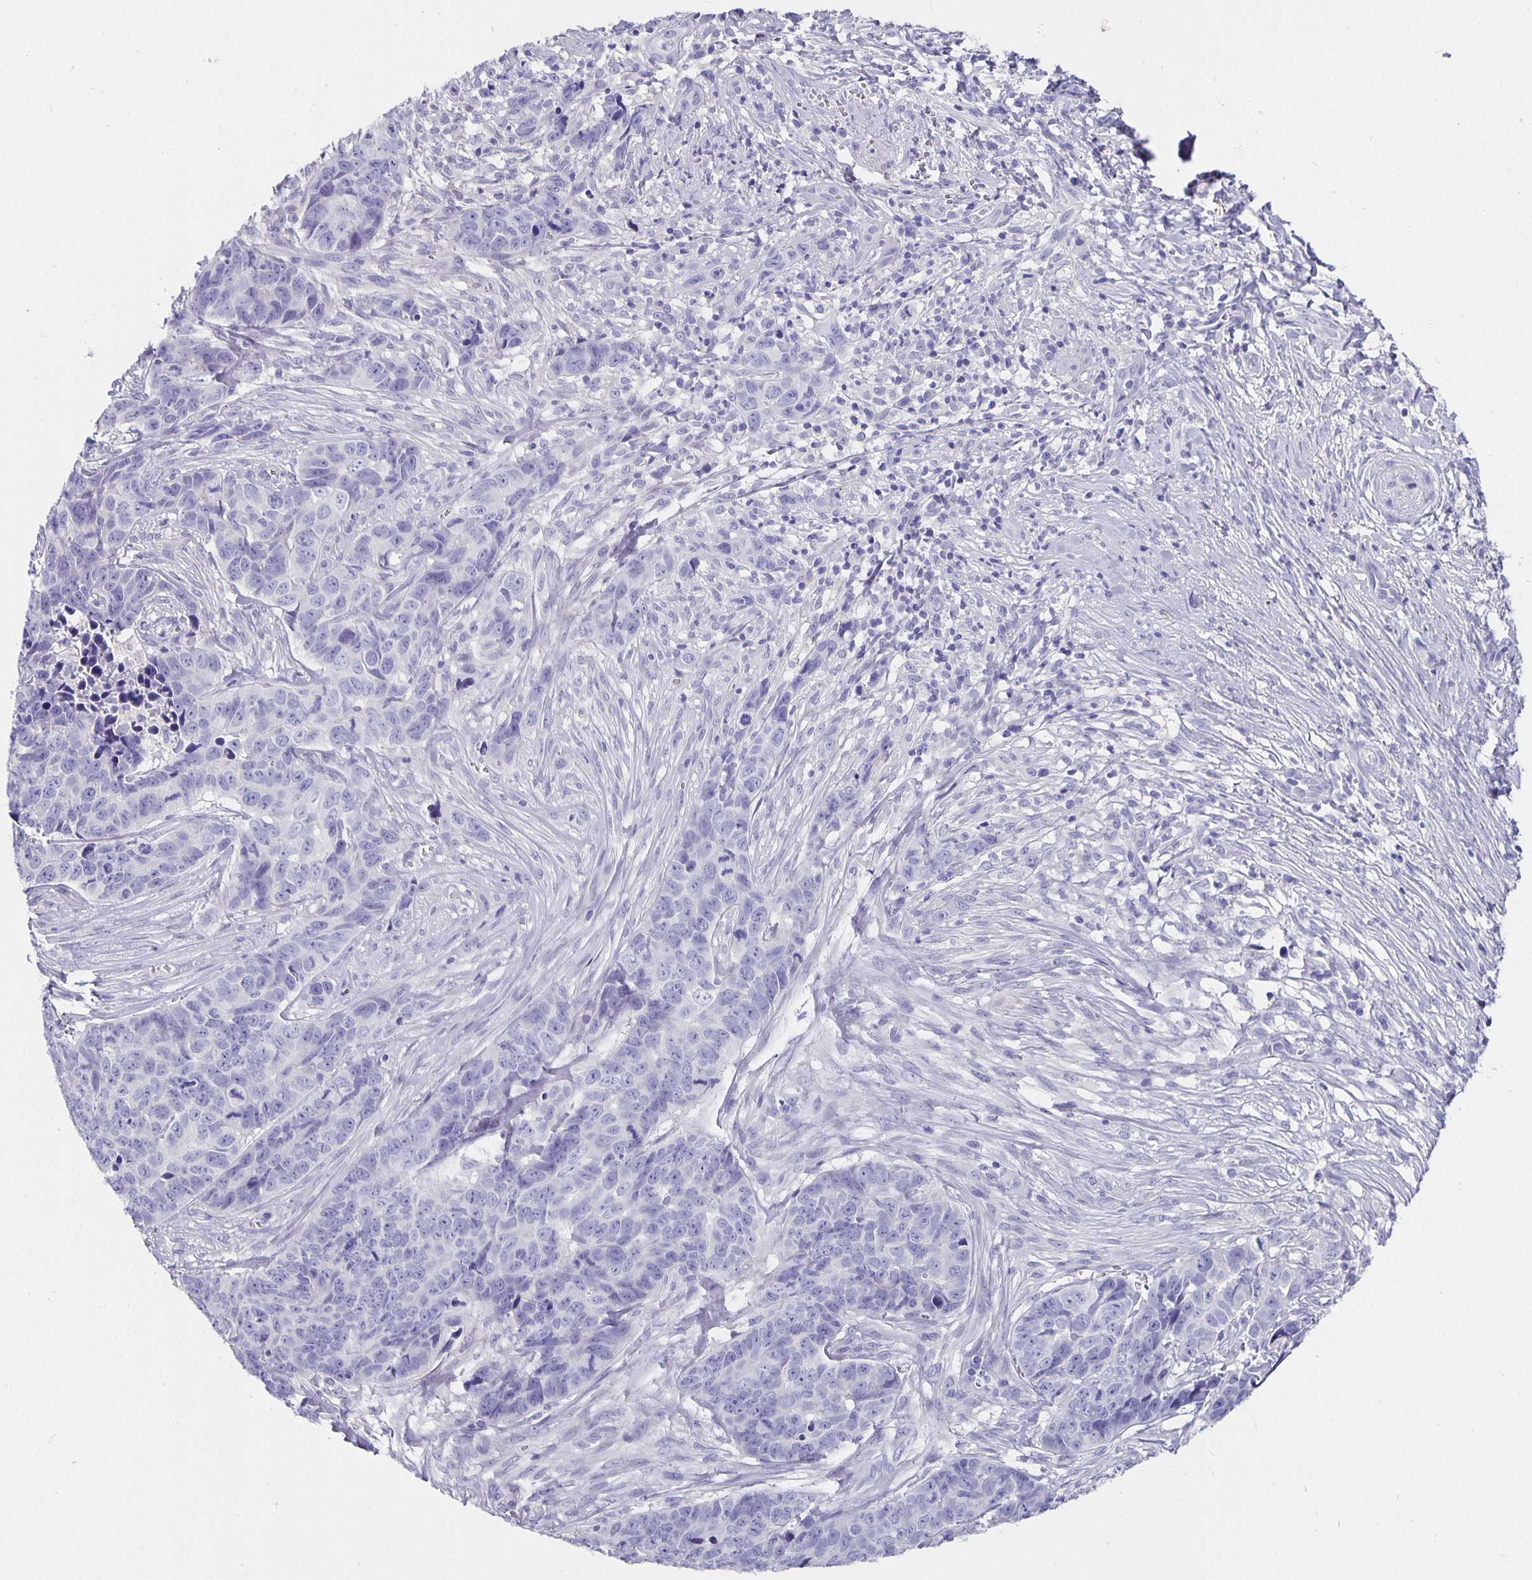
{"staining": {"intensity": "negative", "quantity": "none", "location": "none"}, "tissue": "skin cancer", "cell_type": "Tumor cells", "image_type": "cancer", "snomed": [{"axis": "morphology", "description": "Basal cell carcinoma"}, {"axis": "topography", "description": "Skin"}], "caption": "Immunohistochemistry photomicrograph of neoplastic tissue: human skin cancer stained with DAB (3,3'-diaminobenzidine) shows no significant protein staining in tumor cells.", "gene": "CFAP74", "patient": {"sex": "female", "age": 82}}